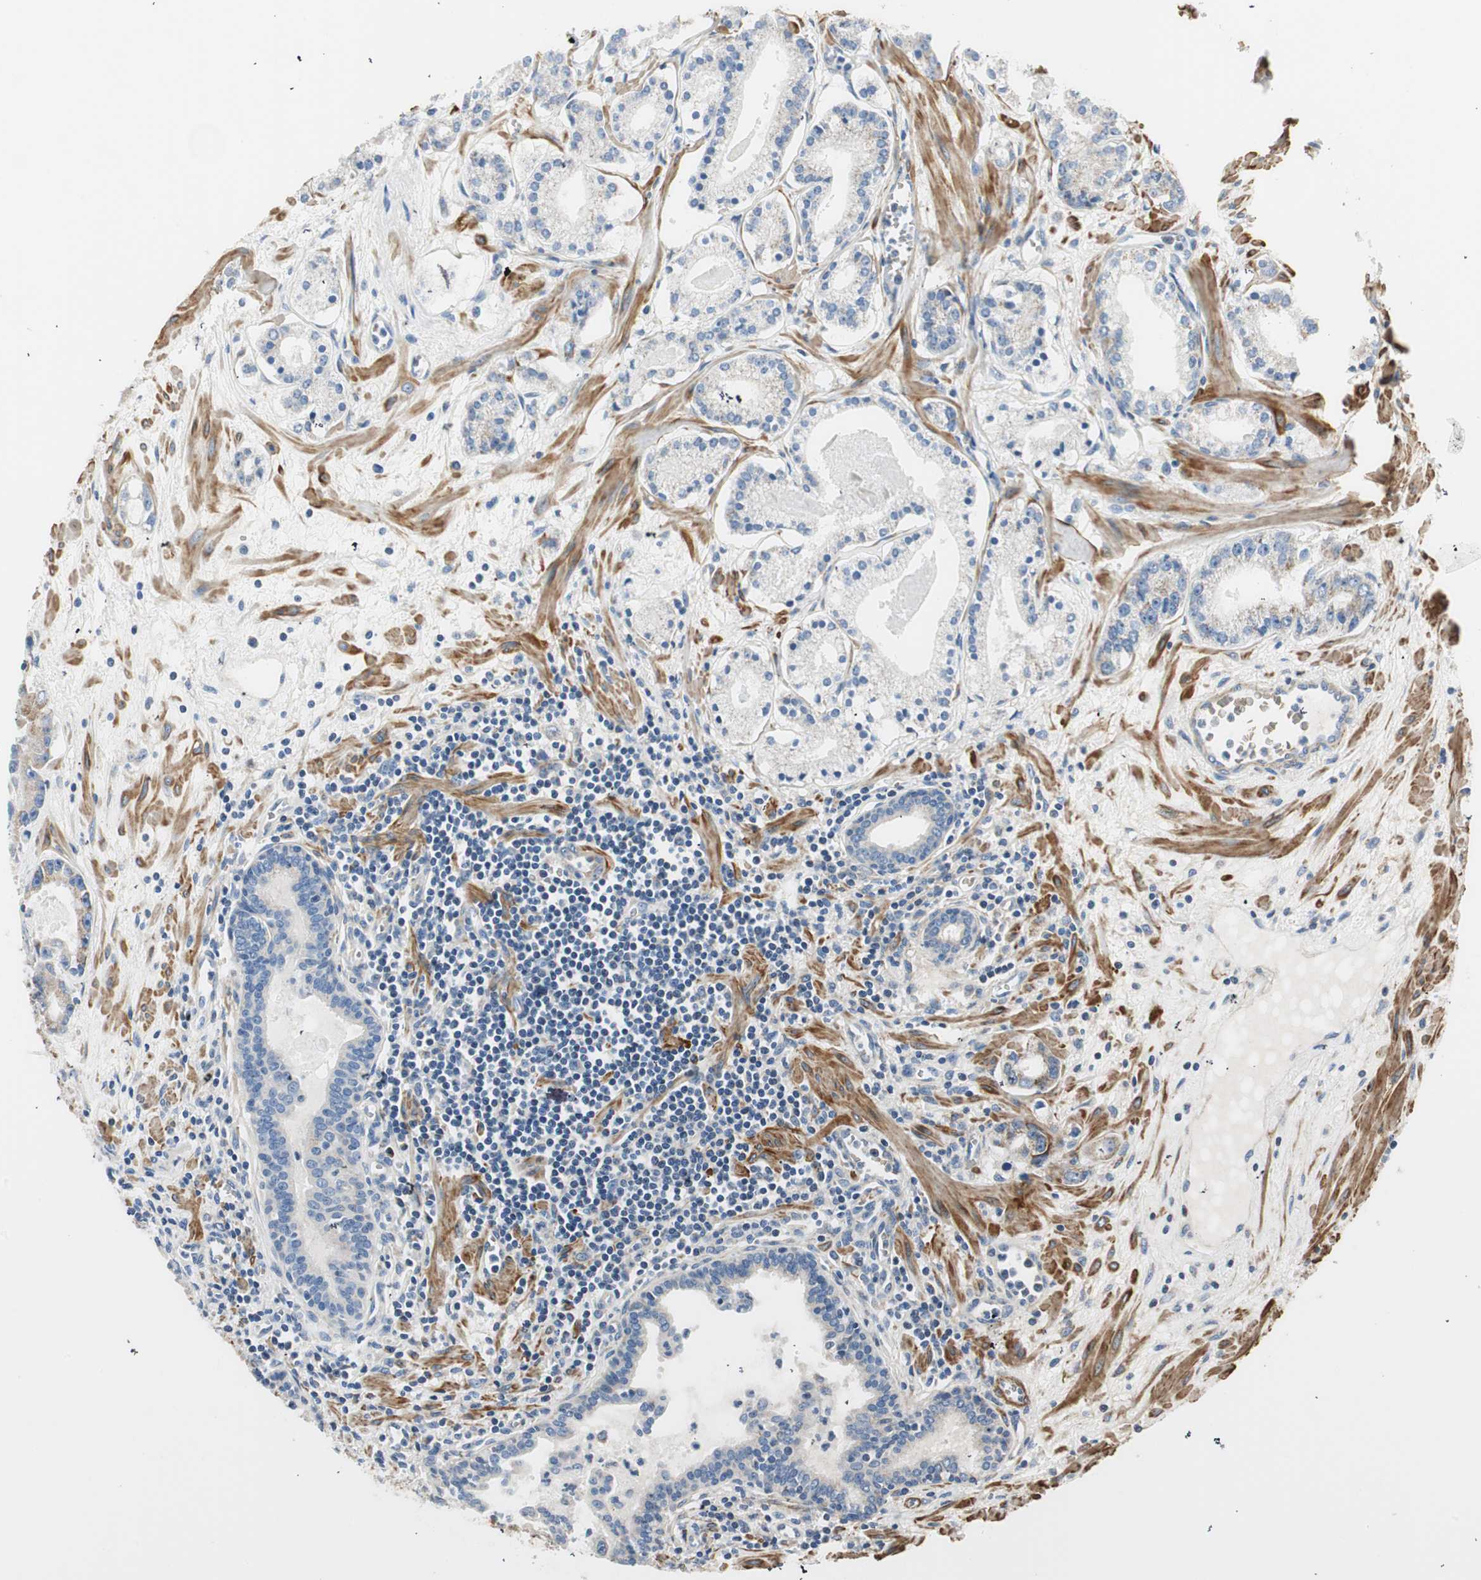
{"staining": {"intensity": "negative", "quantity": "none", "location": "none"}, "tissue": "prostate cancer", "cell_type": "Tumor cells", "image_type": "cancer", "snomed": [{"axis": "morphology", "description": "Adenocarcinoma, Low grade"}, {"axis": "topography", "description": "Prostate"}], "caption": "The micrograph shows no significant expression in tumor cells of prostate cancer.", "gene": "RORB", "patient": {"sex": "male", "age": 59}}